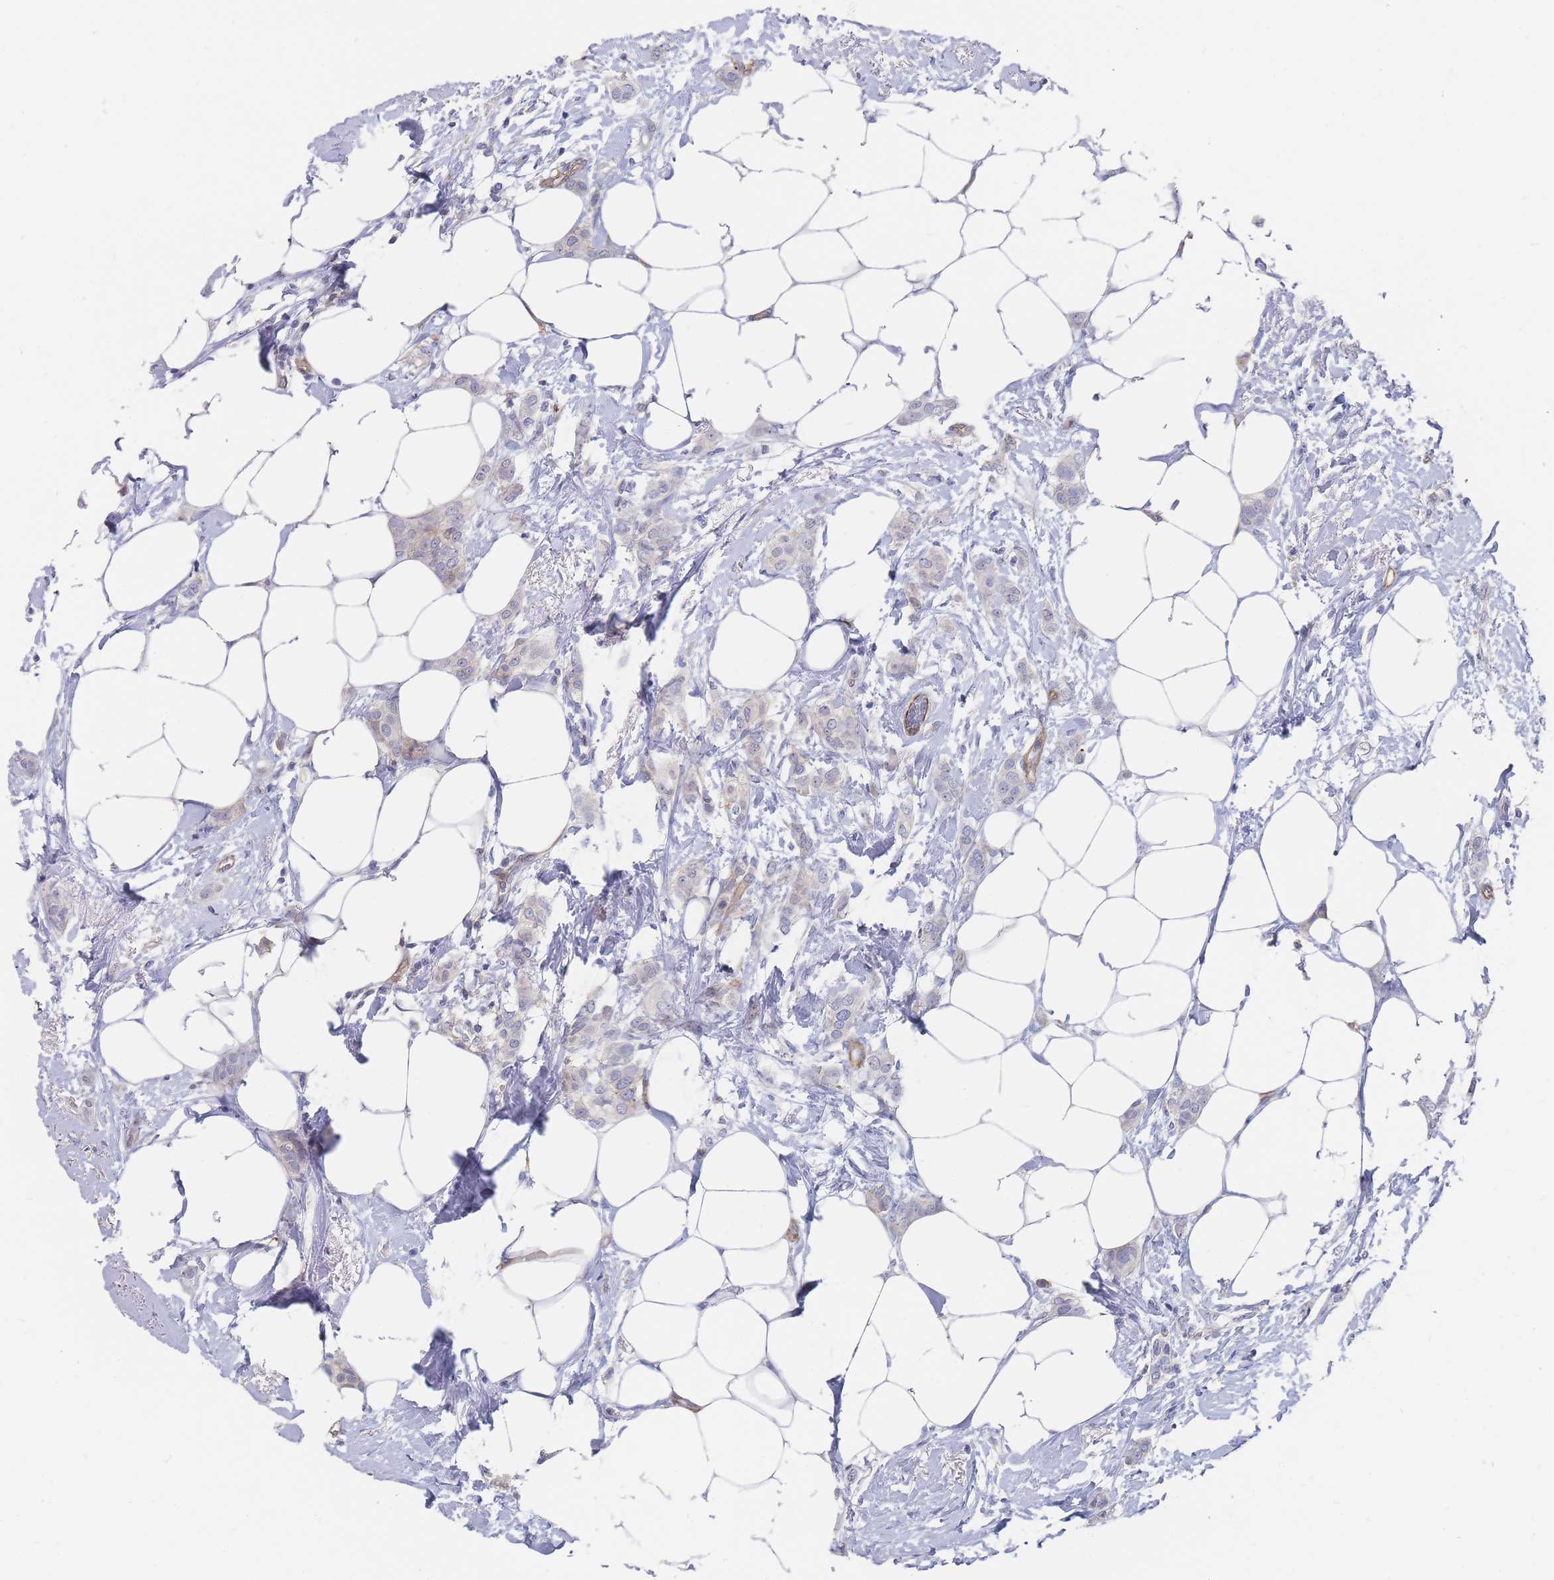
{"staining": {"intensity": "negative", "quantity": "none", "location": "none"}, "tissue": "breast cancer", "cell_type": "Tumor cells", "image_type": "cancer", "snomed": [{"axis": "morphology", "description": "Duct carcinoma"}, {"axis": "topography", "description": "Breast"}], "caption": "Breast cancer stained for a protein using IHC exhibits no staining tumor cells.", "gene": "G6PC1", "patient": {"sex": "female", "age": 72}}